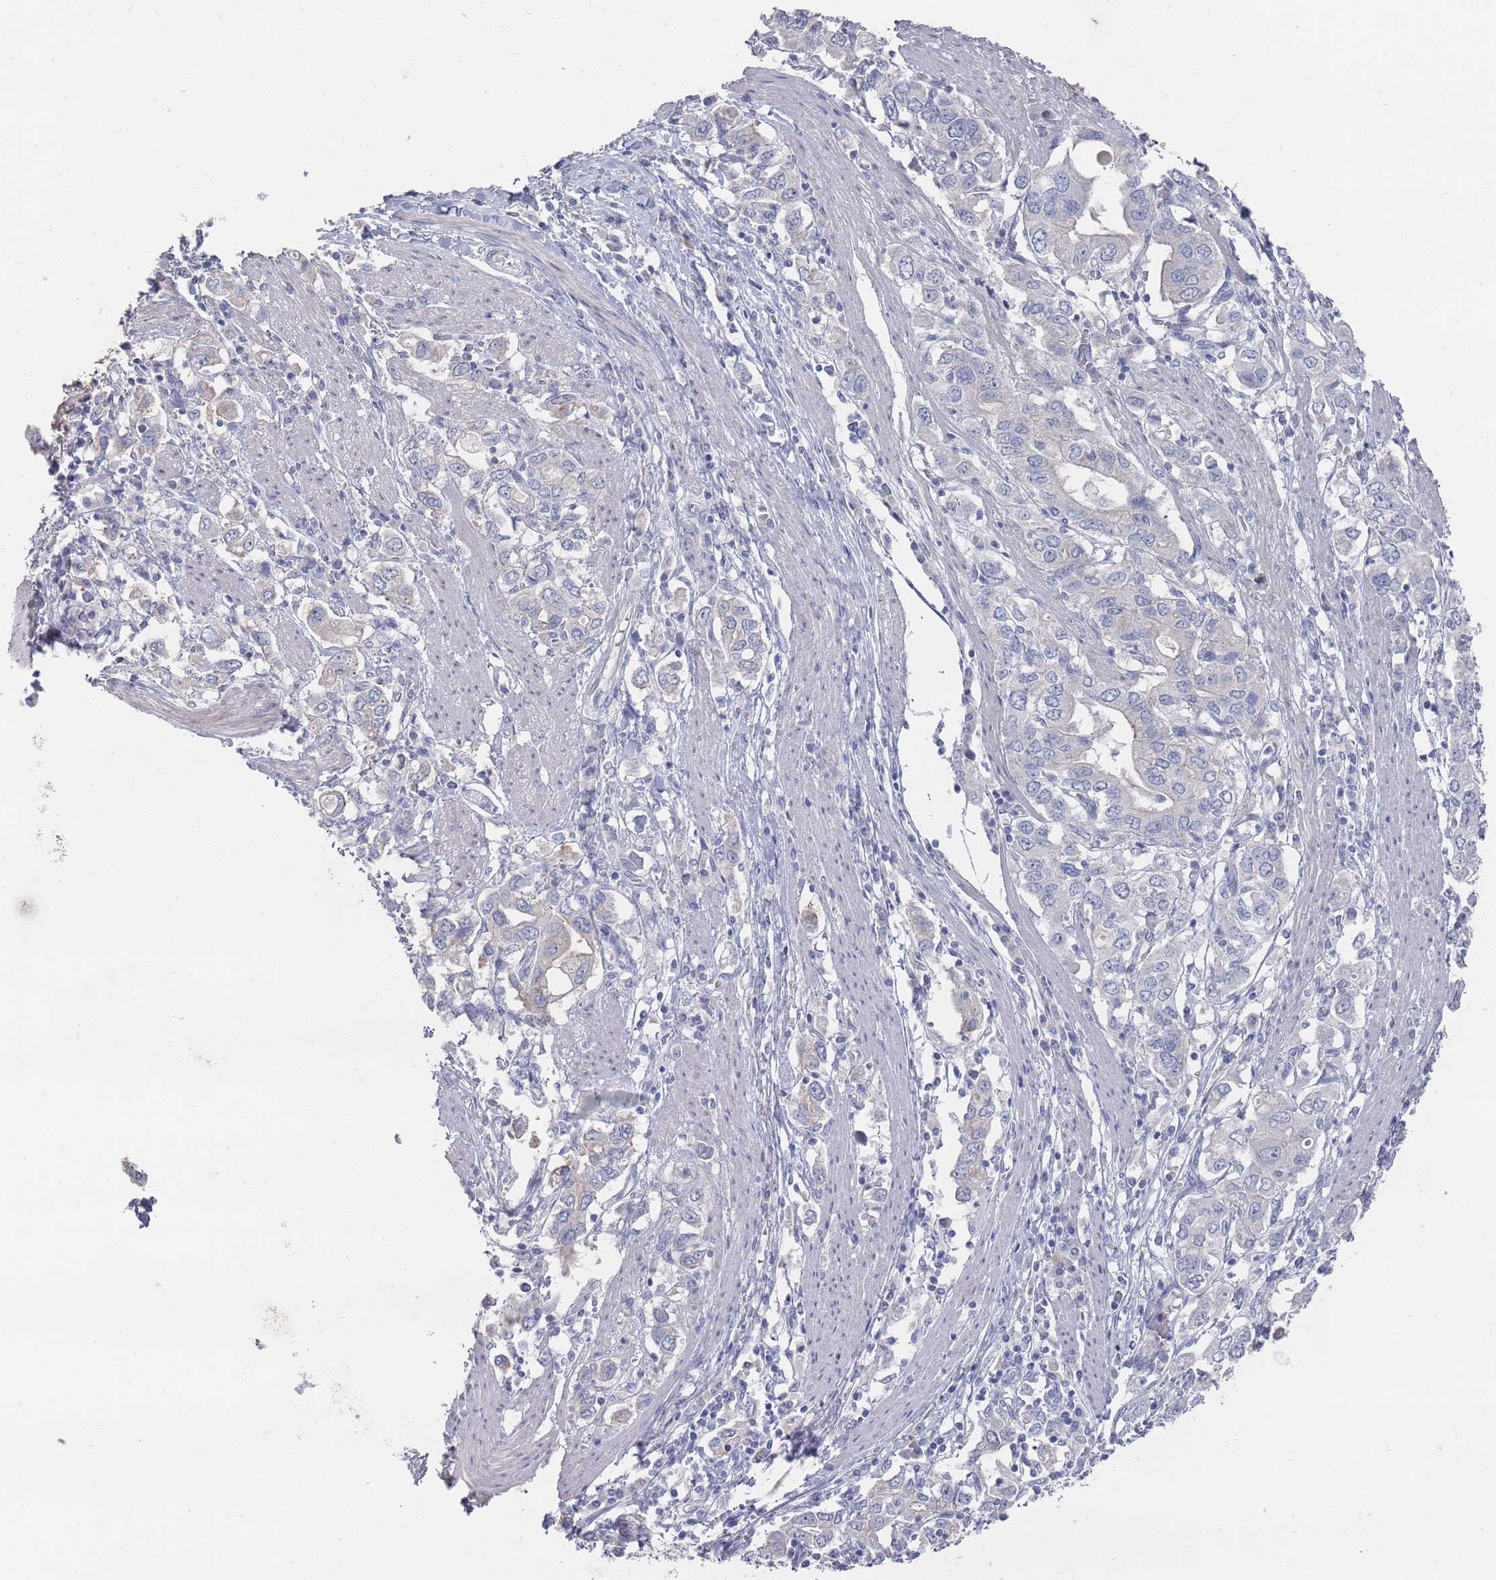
{"staining": {"intensity": "negative", "quantity": "none", "location": "none"}, "tissue": "stomach cancer", "cell_type": "Tumor cells", "image_type": "cancer", "snomed": [{"axis": "morphology", "description": "Adenocarcinoma, NOS"}, {"axis": "topography", "description": "Stomach, upper"}, {"axis": "topography", "description": "Stomach"}], "caption": "This is an IHC photomicrograph of stomach cancer (adenocarcinoma). There is no positivity in tumor cells.", "gene": "PROM2", "patient": {"sex": "male", "age": 62}}